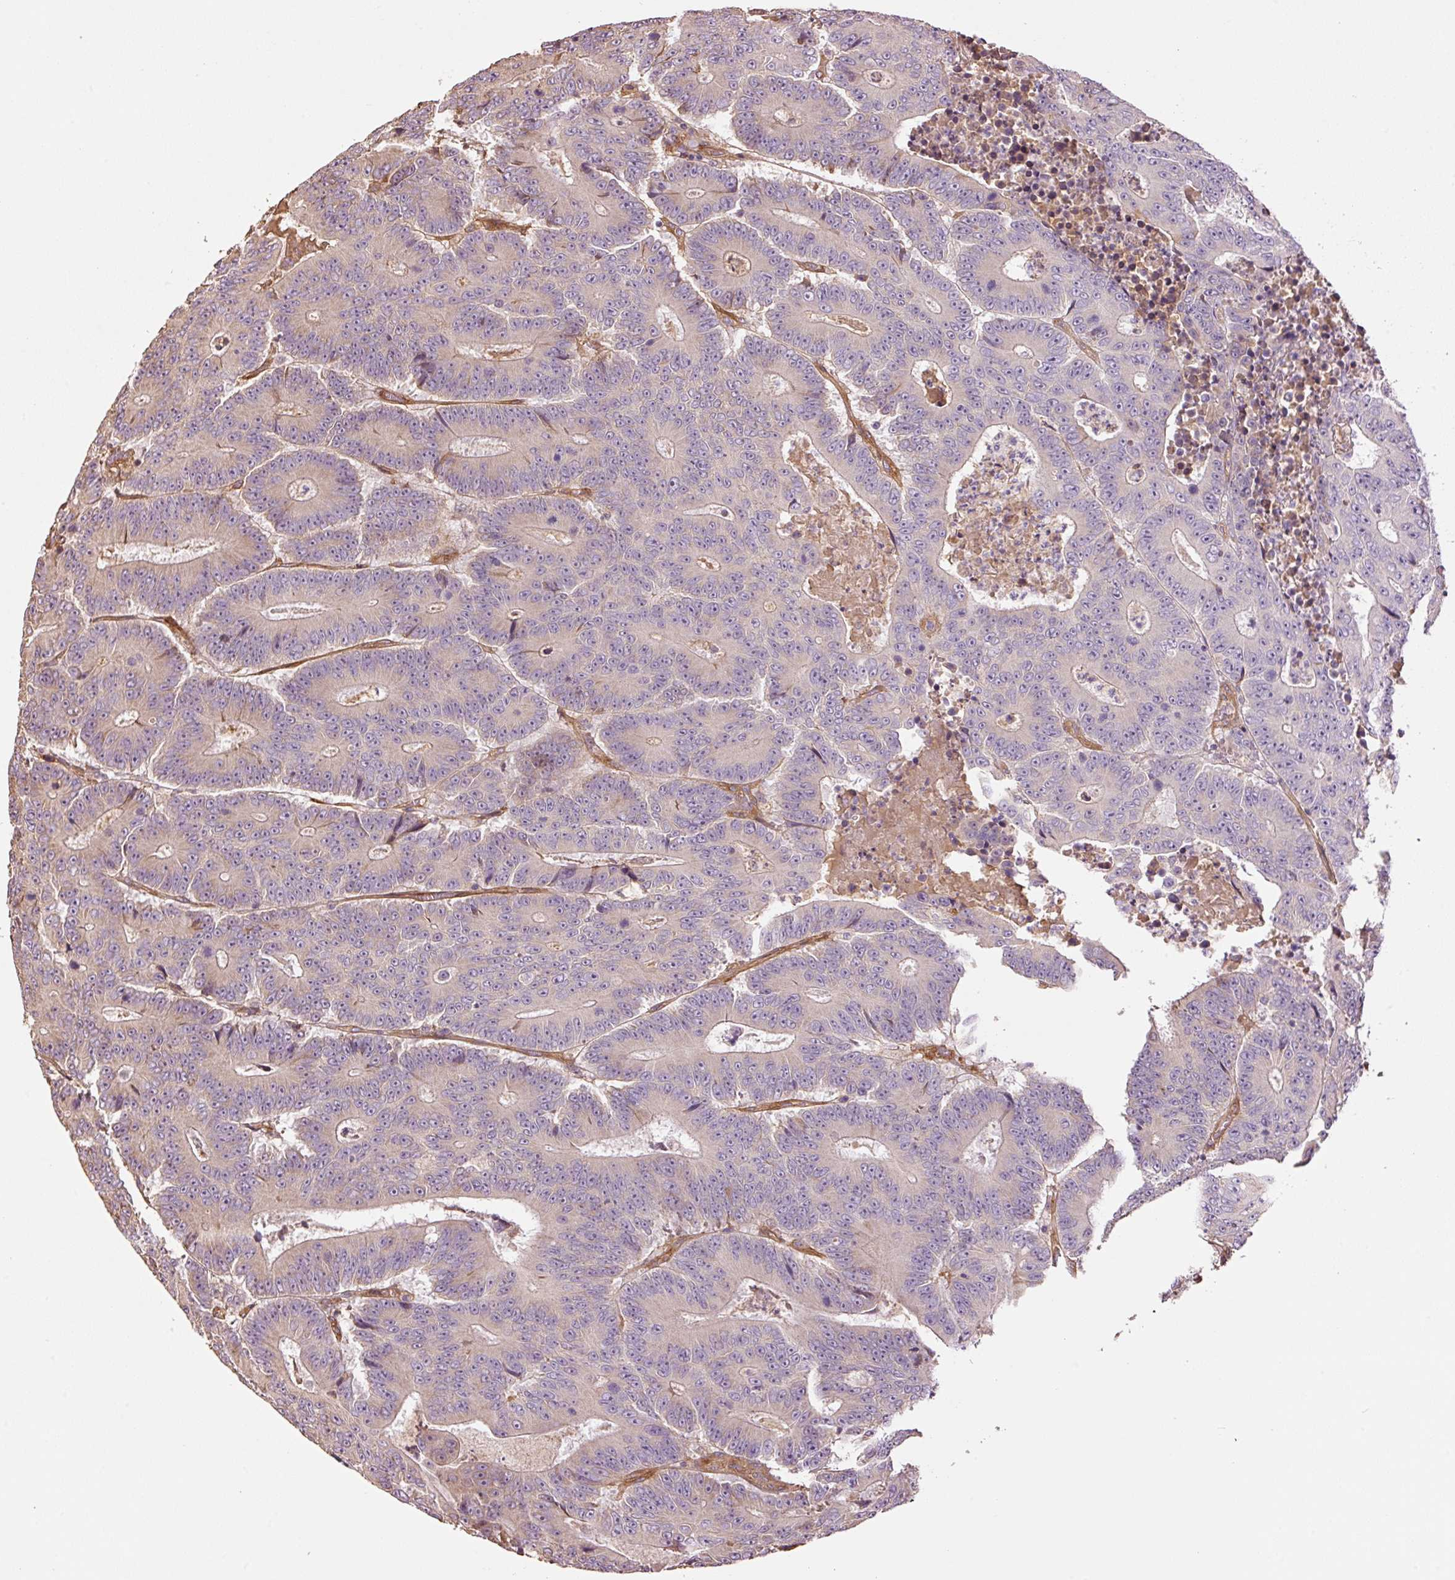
{"staining": {"intensity": "negative", "quantity": "none", "location": "none"}, "tissue": "colorectal cancer", "cell_type": "Tumor cells", "image_type": "cancer", "snomed": [{"axis": "morphology", "description": "Adenocarcinoma, NOS"}, {"axis": "topography", "description": "Colon"}], "caption": "IHC of colorectal adenocarcinoma exhibits no staining in tumor cells.", "gene": "NID2", "patient": {"sex": "male", "age": 83}}